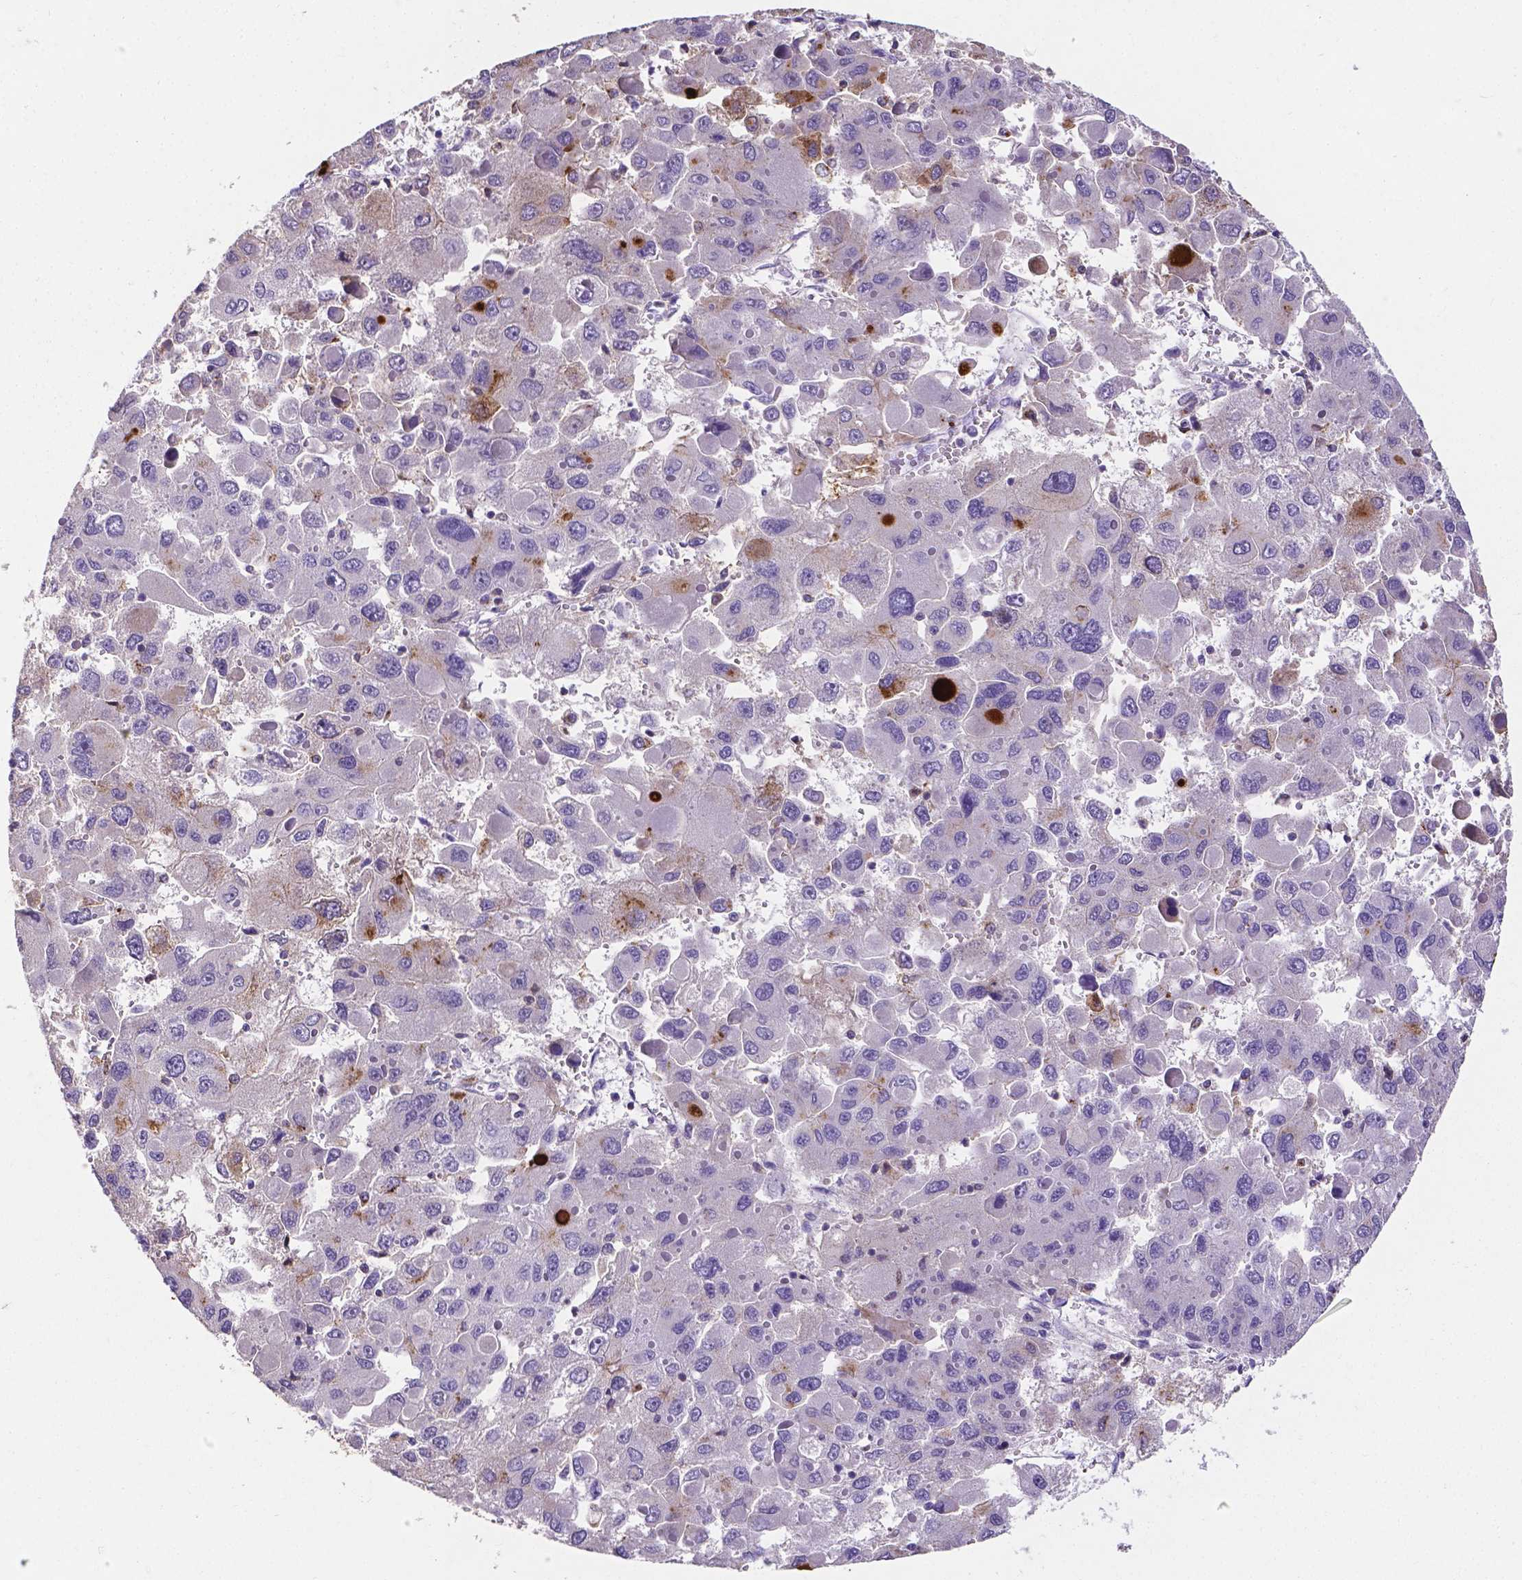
{"staining": {"intensity": "negative", "quantity": "none", "location": "none"}, "tissue": "liver cancer", "cell_type": "Tumor cells", "image_type": "cancer", "snomed": [{"axis": "morphology", "description": "Carcinoma, Hepatocellular, NOS"}, {"axis": "topography", "description": "Liver"}], "caption": "The micrograph reveals no staining of tumor cells in liver hepatocellular carcinoma.", "gene": "APOE", "patient": {"sex": "female", "age": 41}}